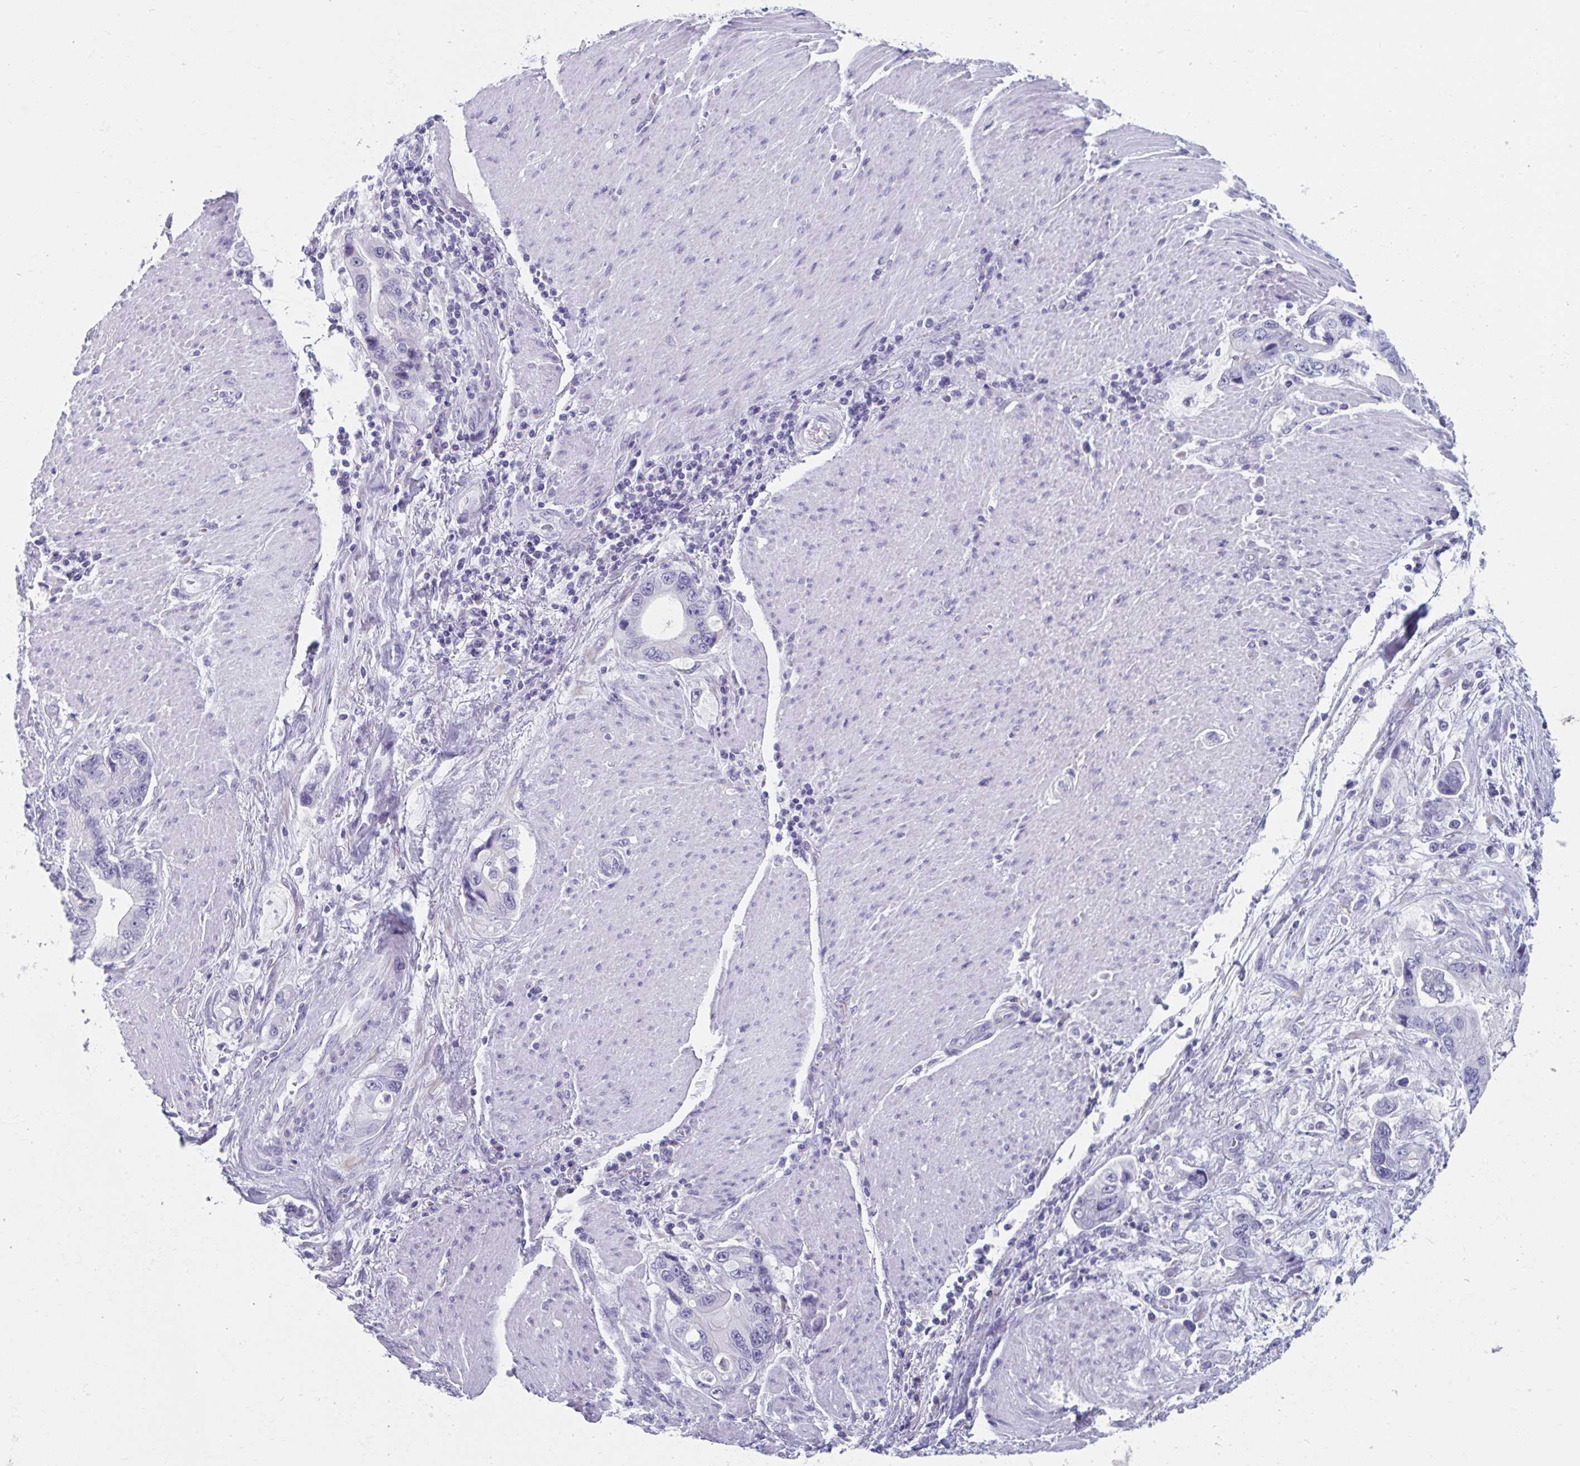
{"staining": {"intensity": "negative", "quantity": "none", "location": "none"}, "tissue": "stomach cancer", "cell_type": "Tumor cells", "image_type": "cancer", "snomed": [{"axis": "morphology", "description": "Adenocarcinoma, NOS"}, {"axis": "topography", "description": "Pancreas"}, {"axis": "topography", "description": "Stomach, upper"}], "caption": "Tumor cells are negative for protein expression in human stomach cancer.", "gene": "HSD11B2", "patient": {"sex": "male", "age": 77}}